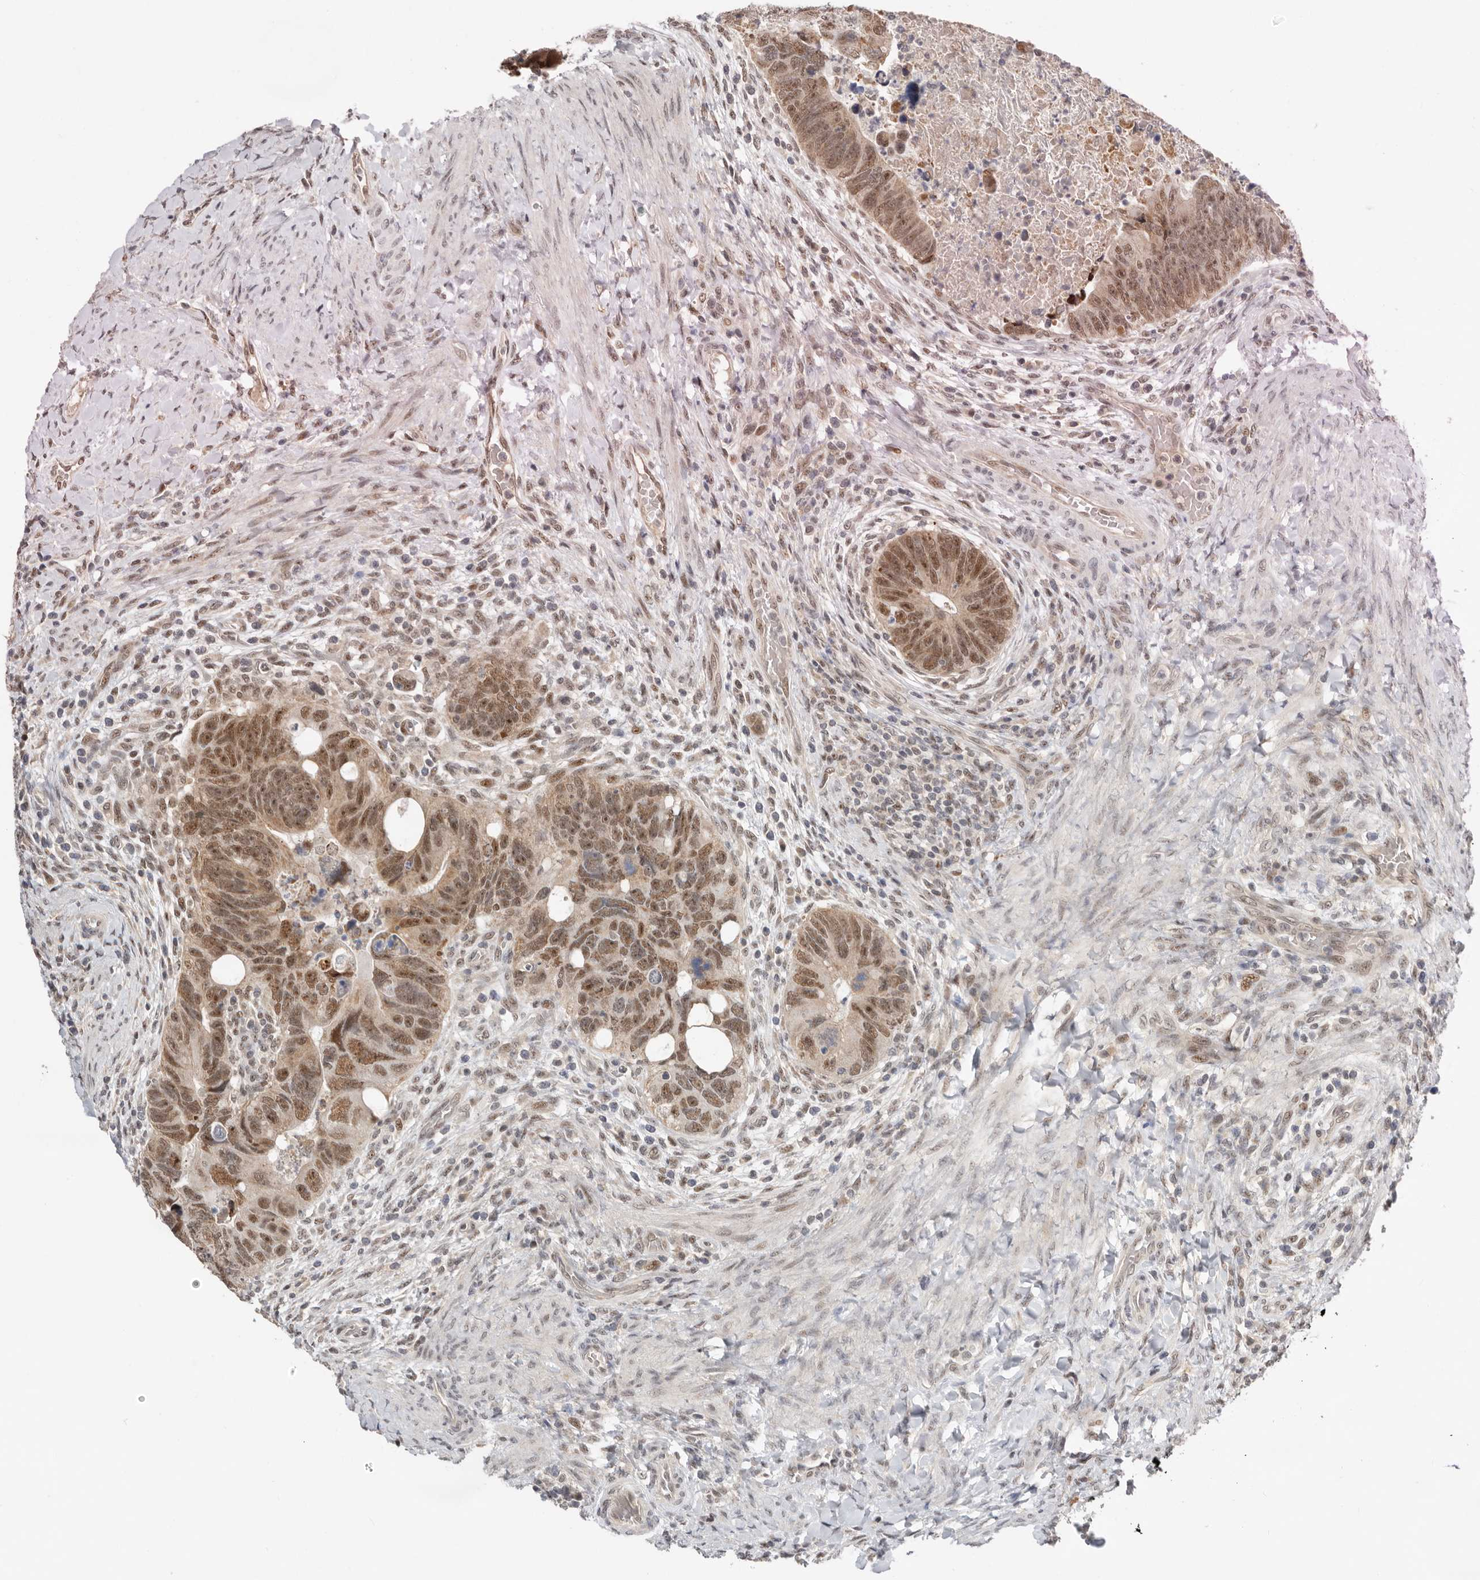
{"staining": {"intensity": "moderate", "quantity": ">75%", "location": "nuclear"}, "tissue": "colorectal cancer", "cell_type": "Tumor cells", "image_type": "cancer", "snomed": [{"axis": "morphology", "description": "Adenocarcinoma, NOS"}, {"axis": "topography", "description": "Rectum"}], "caption": "The histopathology image shows a brown stain indicating the presence of a protein in the nuclear of tumor cells in colorectal cancer (adenocarcinoma). (IHC, brightfield microscopy, high magnification).", "gene": "BRCA2", "patient": {"sex": "male", "age": 59}}